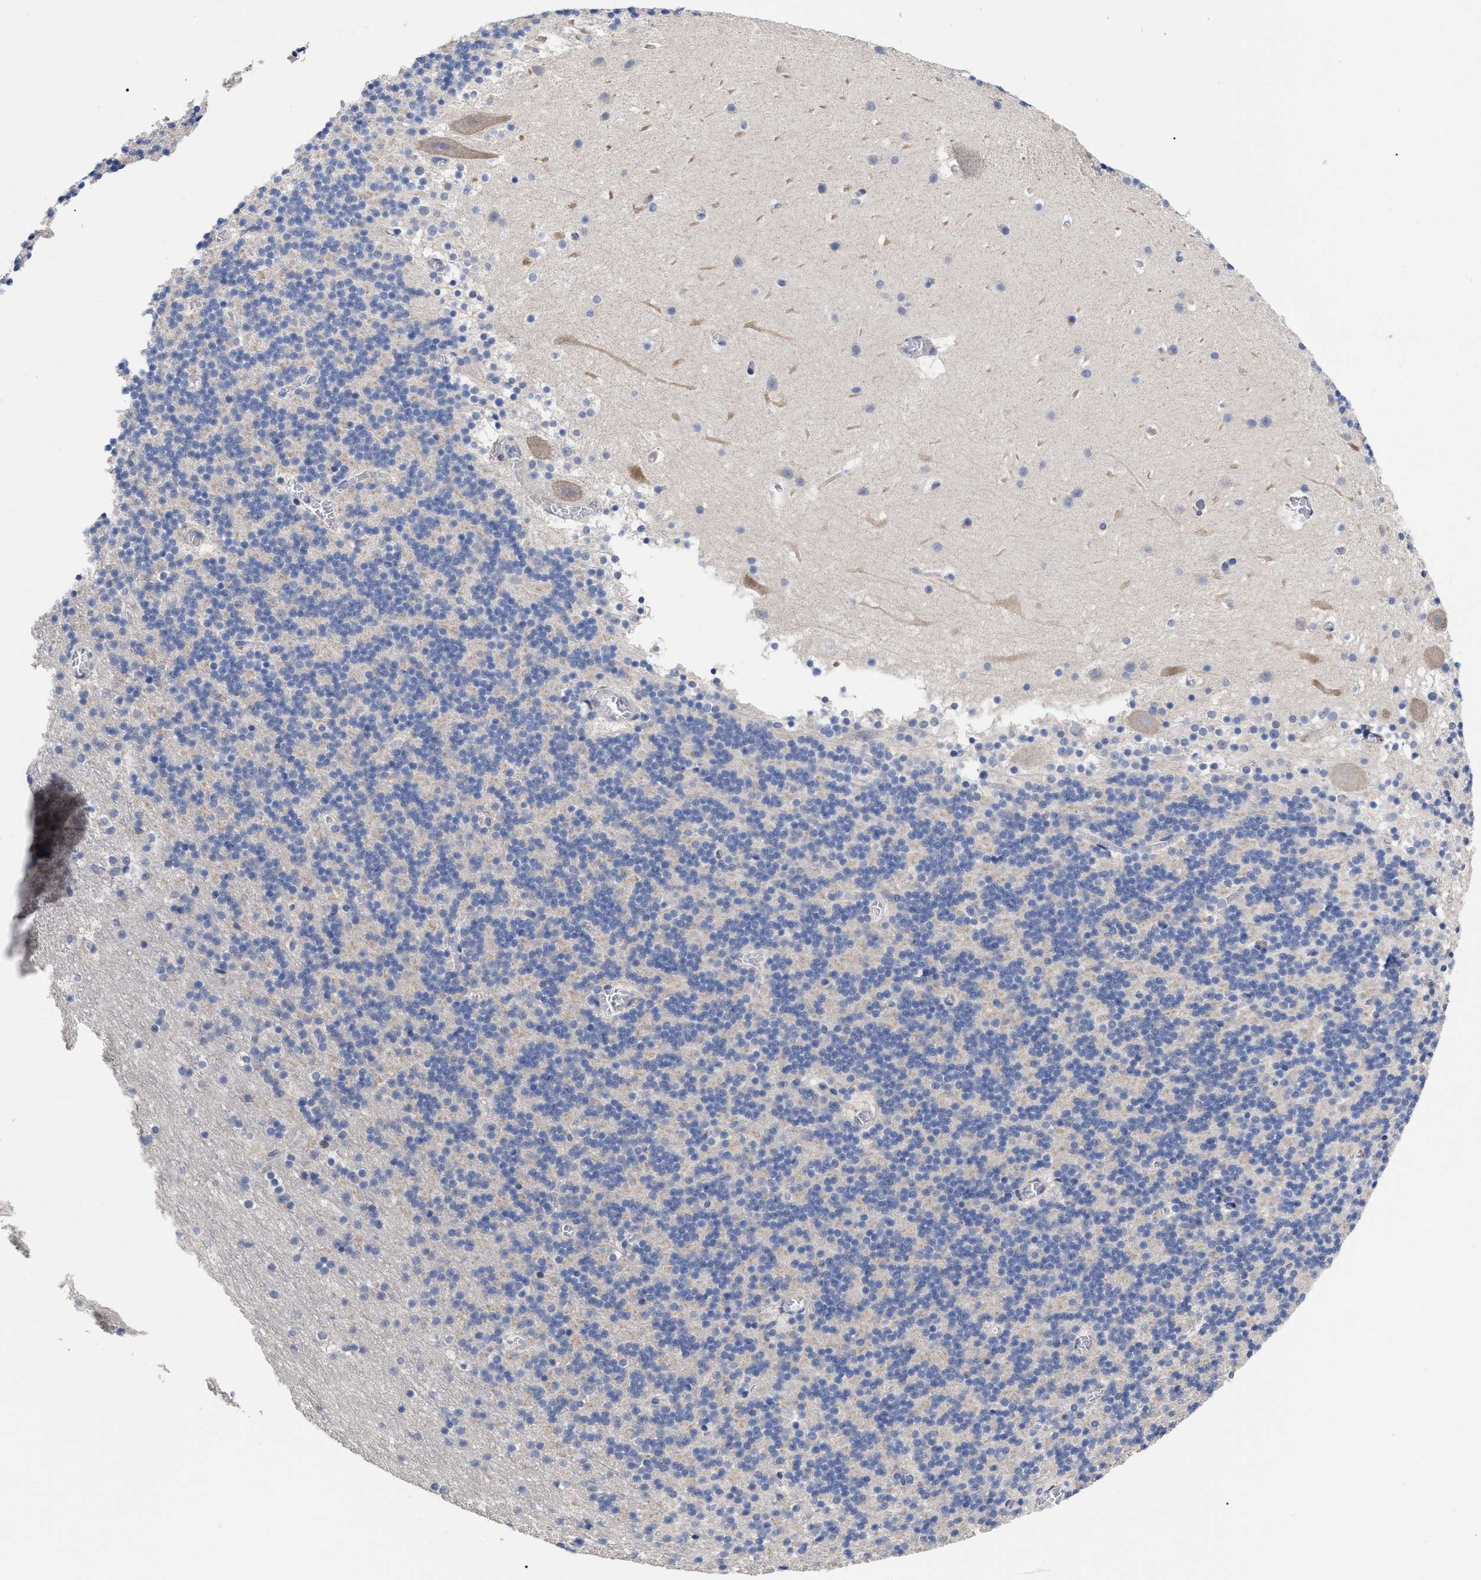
{"staining": {"intensity": "negative", "quantity": "none", "location": "none"}, "tissue": "cerebellum", "cell_type": "Cells in granular layer", "image_type": "normal", "snomed": [{"axis": "morphology", "description": "Normal tissue, NOS"}, {"axis": "topography", "description": "Cerebellum"}], "caption": "Immunohistochemistry (IHC) photomicrograph of normal cerebellum: cerebellum stained with DAB (3,3'-diaminobenzidine) displays no significant protein expression in cells in granular layer.", "gene": "CCN5", "patient": {"sex": "male", "age": 45}}